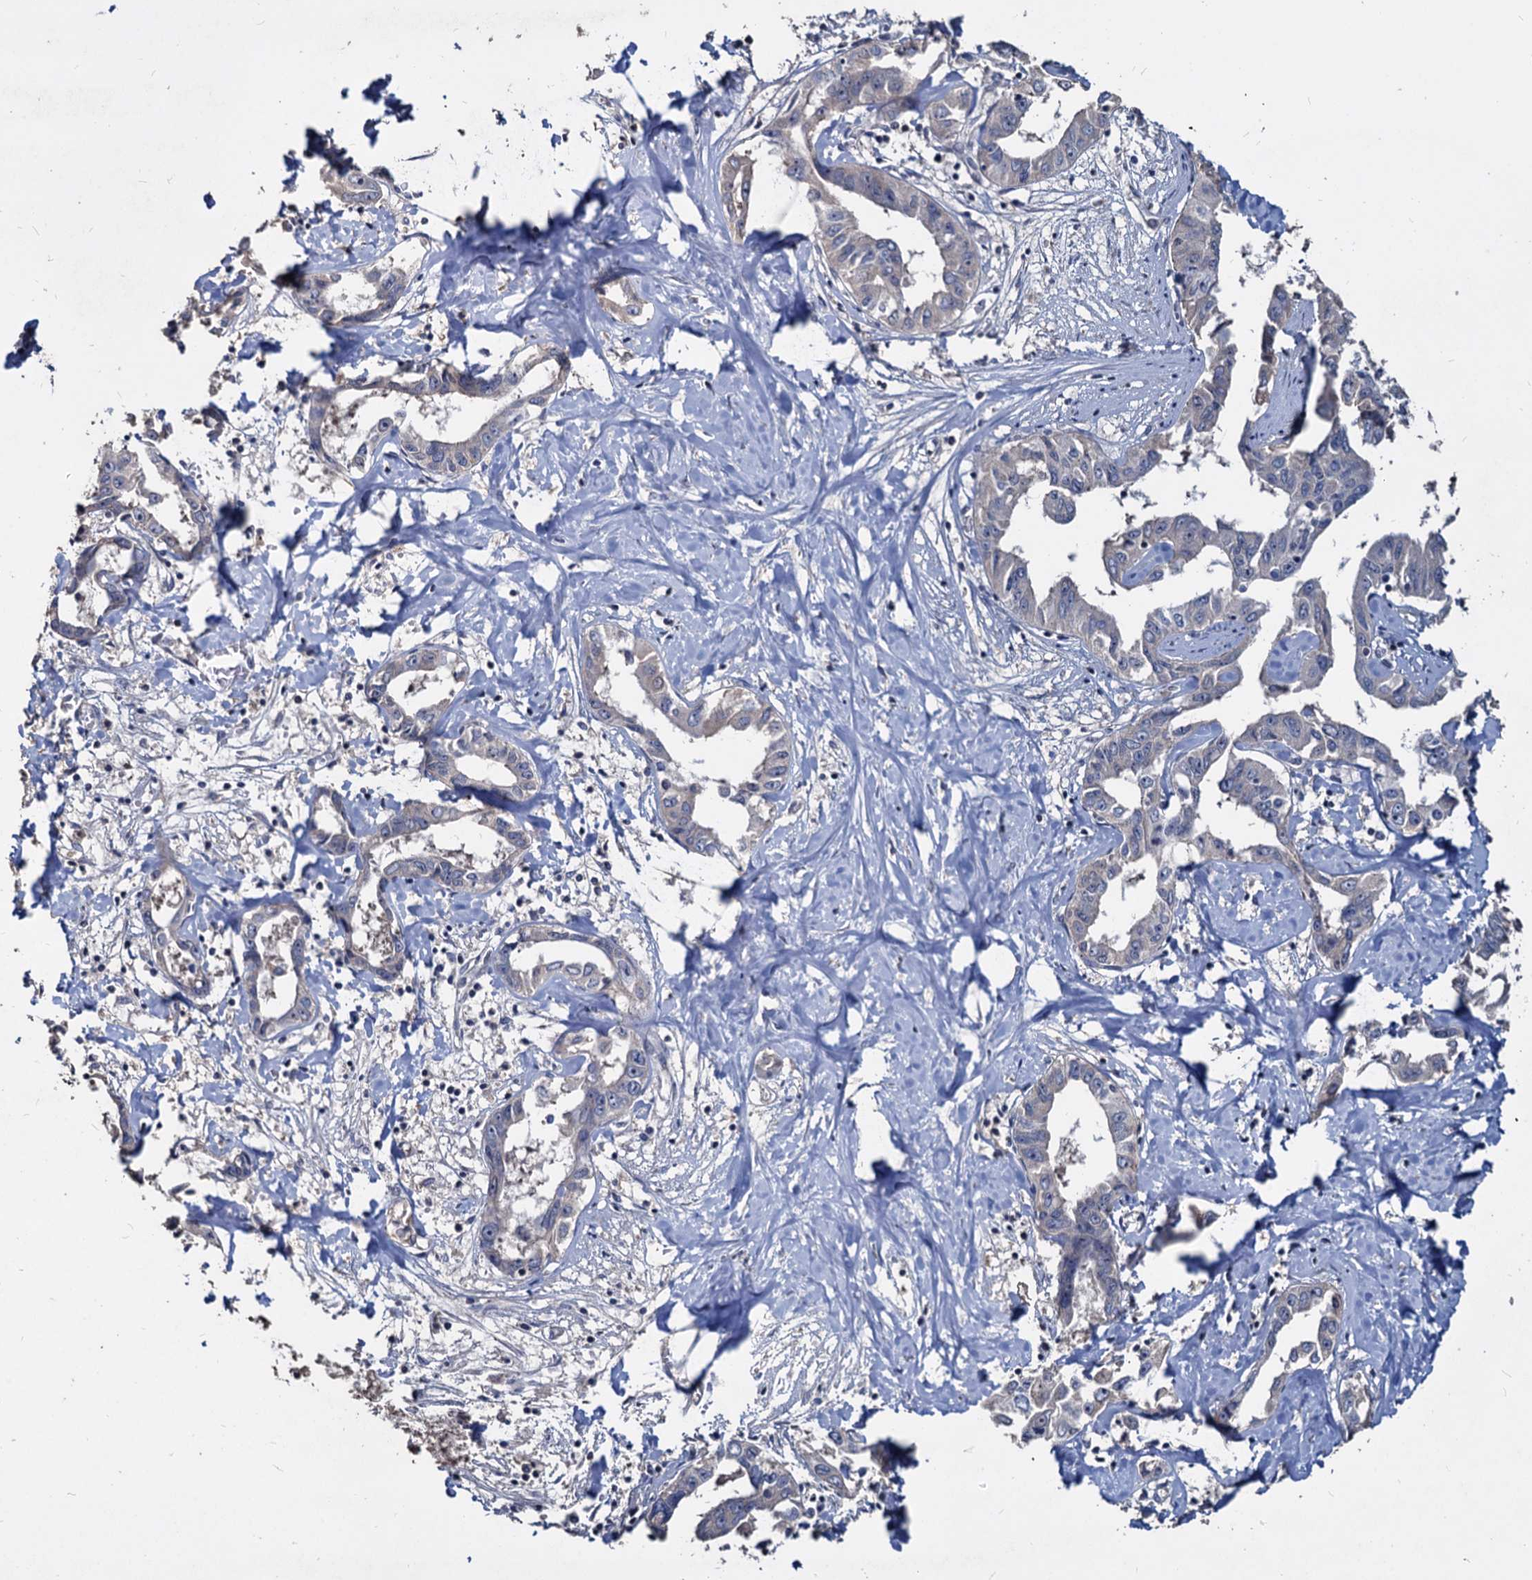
{"staining": {"intensity": "negative", "quantity": "none", "location": "none"}, "tissue": "liver cancer", "cell_type": "Tumor cells", "image_type": "cancer", "snomed": [{"axis": "morphology", "description": "Cholangiocarcinoma"}, {"axis": "topography", "description": "Liver"}], "caption": "There is no significant staining in tumor cells of liver cancer (cholangiocarcinoma).", "gene": "DEPDC4", "patient": {"sex": "male", "age": 59}}